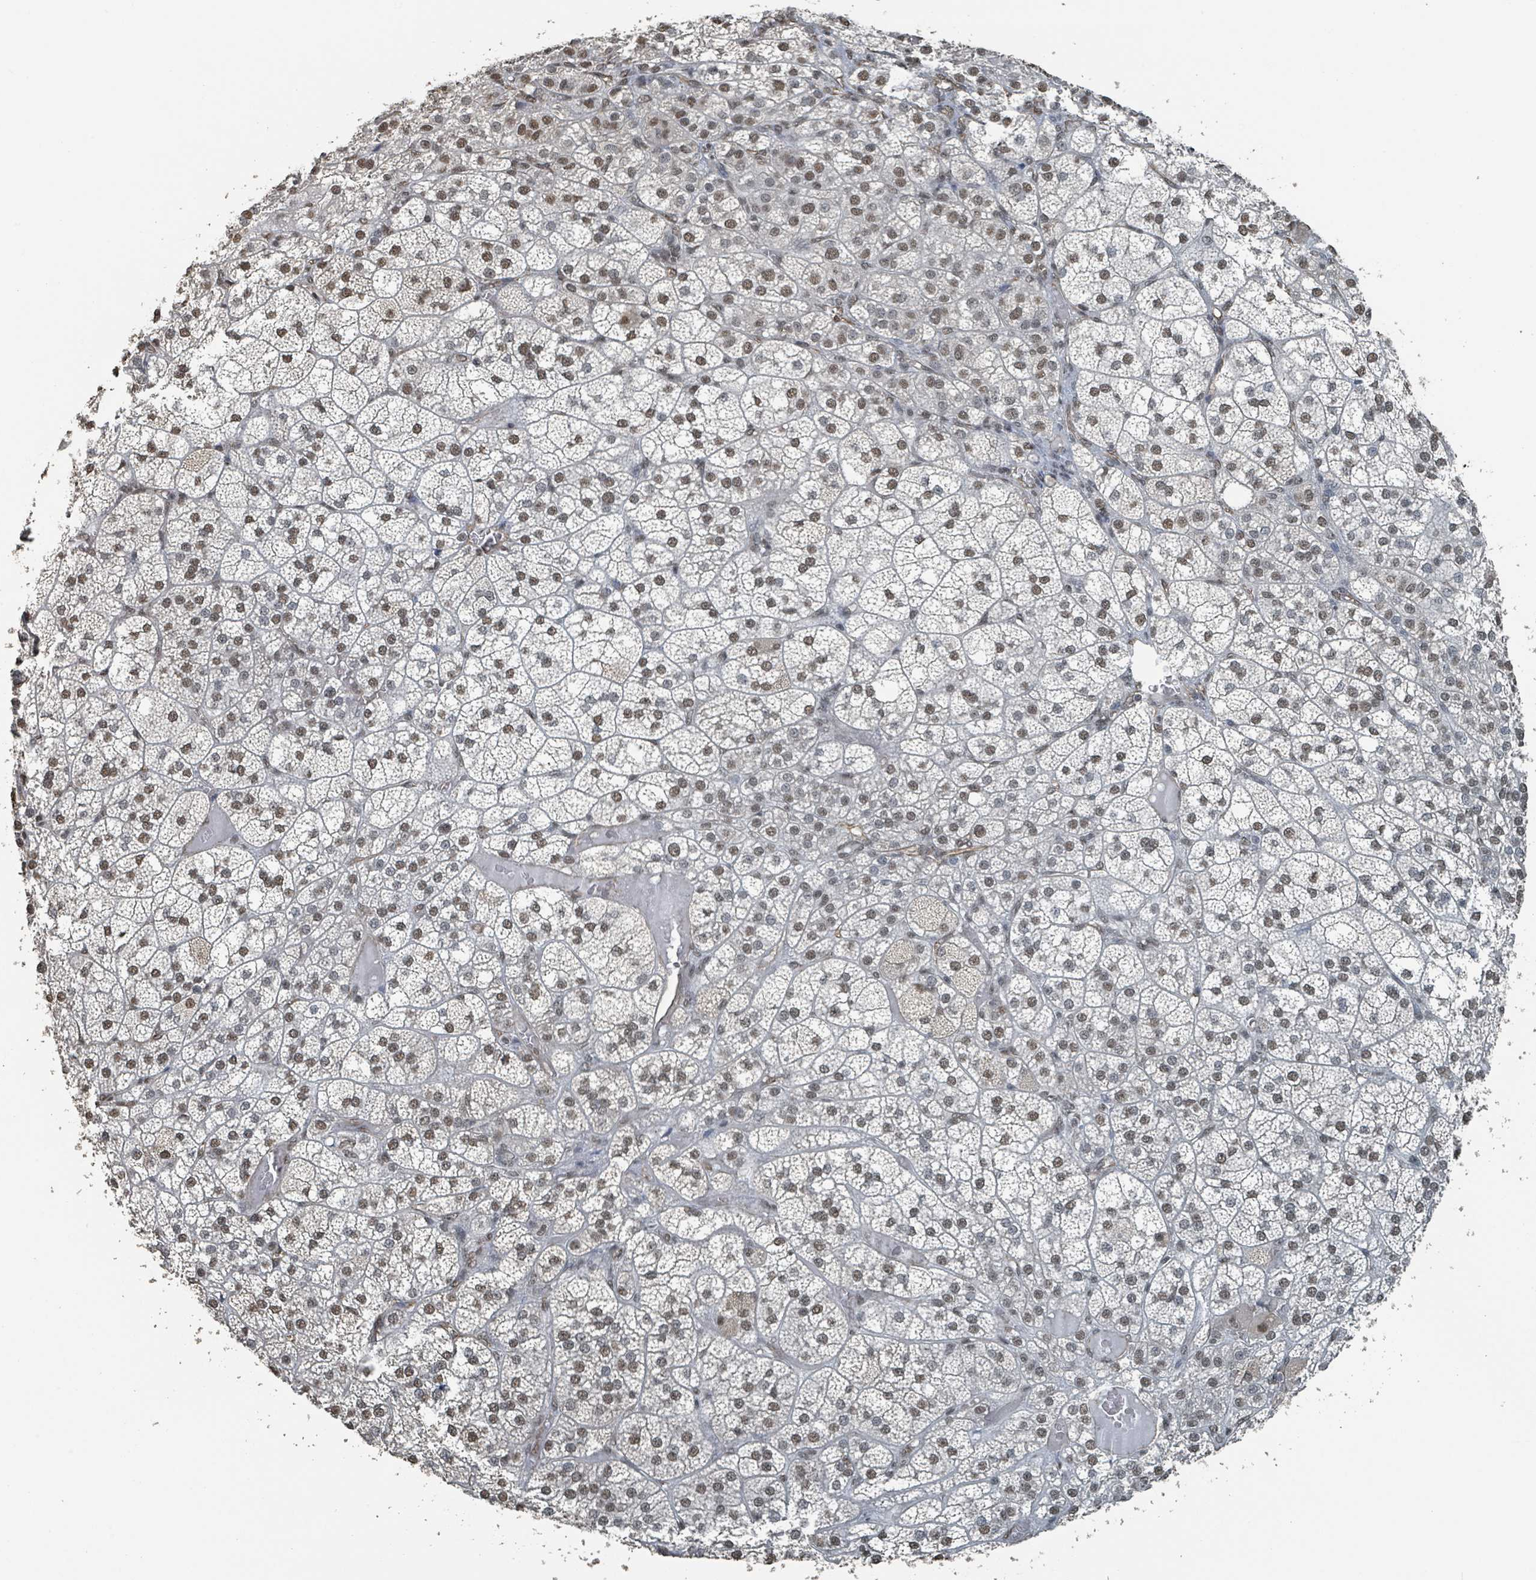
{"staining": {"intensity": "moderate", "quantity": ">75%", "location": "nuclear"}, "tissue": "adrenal gland", "cell_type": "Glandular cells", "image_type": "normal", "snomed": [{"axis": "morphology", "description": "Normal tissue, NOS"}, {"axis": "topography", "description": "Adrenal gland"}], "caption": "This photomicrograph displays immunohistochemistry (IHC) staining of unremarkable adrenal gland, with medium moderate nuclear positivity in approximately >75% of glandular cells.", "gene": "PHIP", "patient": {"sex": "female", "age": 60}}